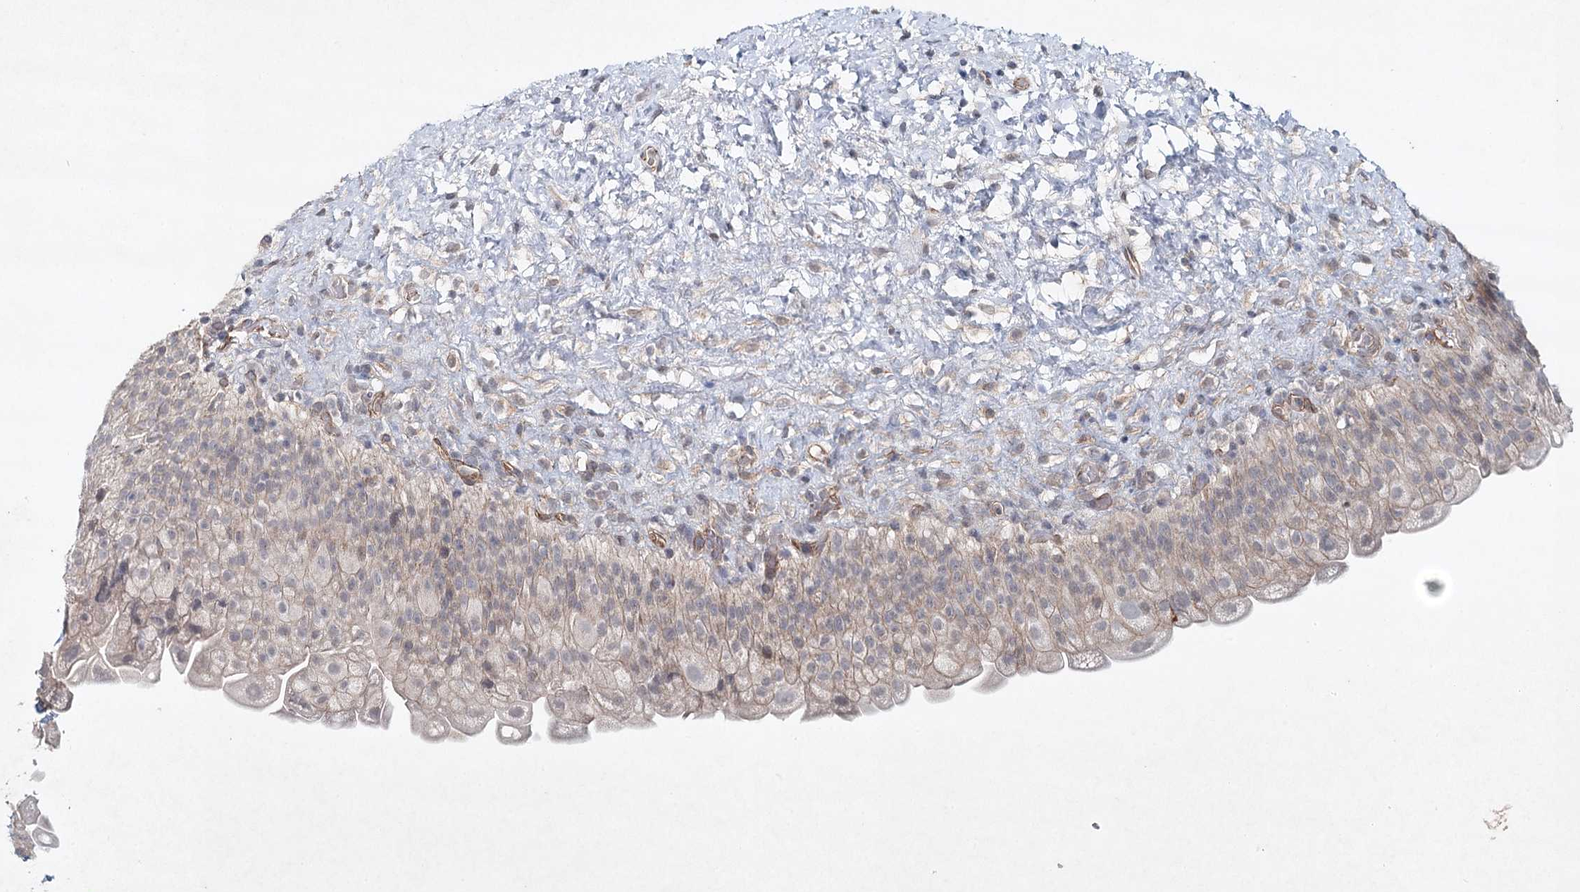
{"staining": {"intensity": "weak", "quantity": "25%-75%", "location": "cytoplasmic/membranous"}, "tissue": "urinary bladder", "cell_type": "Urothelial cells", "image_type": "normal", "snomed": [{"axis": "morphology", "description": "Normal tissue, NOS"}, {"axis": "topography", "description": "Urinary bladder"}], "caption": "A low amount of weak cytoplasmic/membranous staining is identified in approximately 25%-75% of urothelial cells in benign urinary bladder. (Stains: DAB in brown, nuclei in blue, Microscopy: brightfield microscopy at high magnification).", "gene": "SYNPO", "patient": {"sex": "female", "age": 27}}